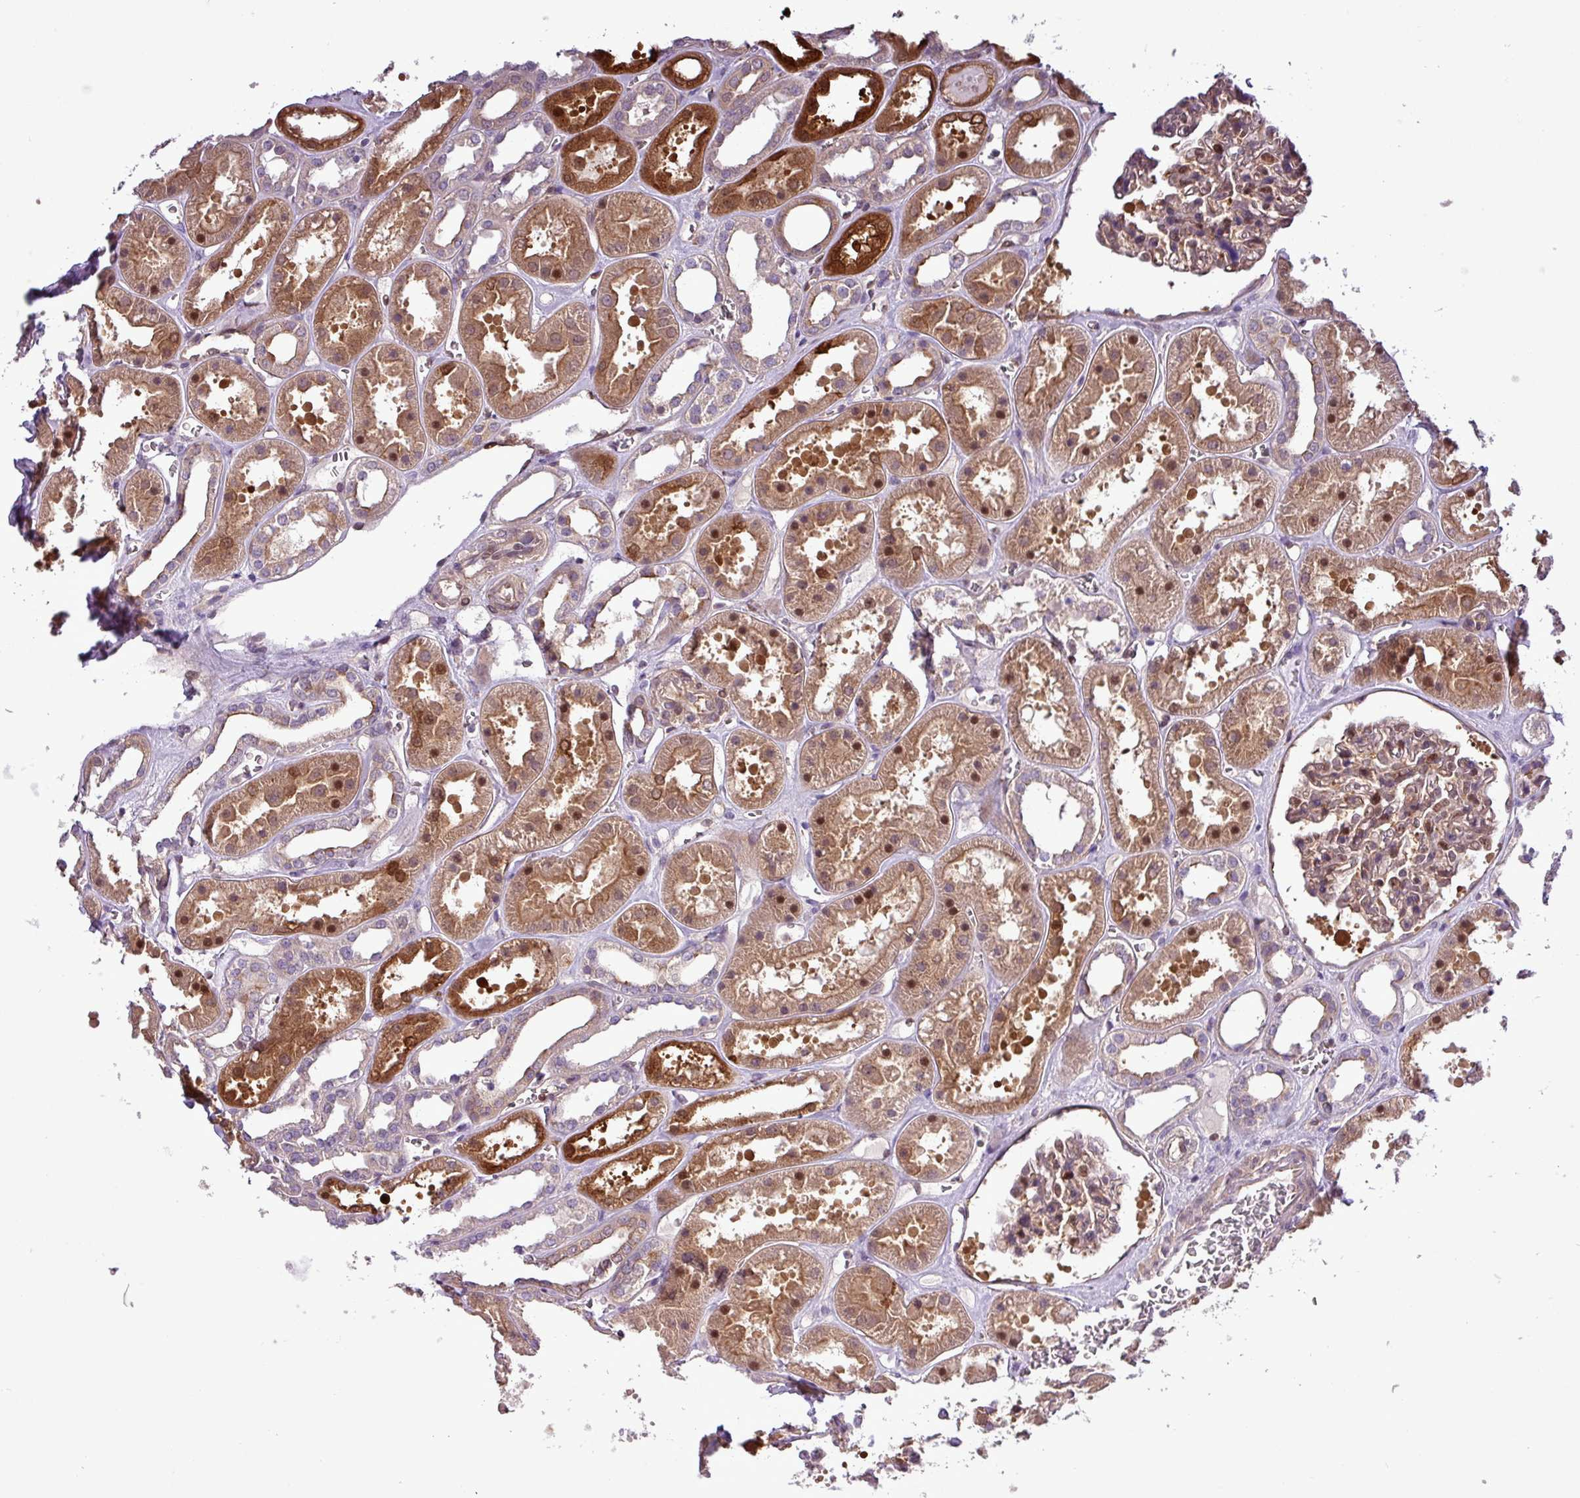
{"staining": {"intensity": "moderate", "quantity": "25%-75%", "location": "cytoplasmic/membranous,nuclear"}, "tissue": "kidney", "cell_type": "Cells in glomeruli", "image_type": "normal", "snomed": [{"axis": "morphology", "description": "Normal tissue, NOS"}, {"axis": "topography", "description": "Kidney"}], "caption": "Cells in glomeruli exhibit moderate cytoplasmic/membranous,nuclear staining in about 25%-75% of cells in unremarkable kidney.", "gene": "CARHSP1", "patient": {"sex": "female", "age": 41}}